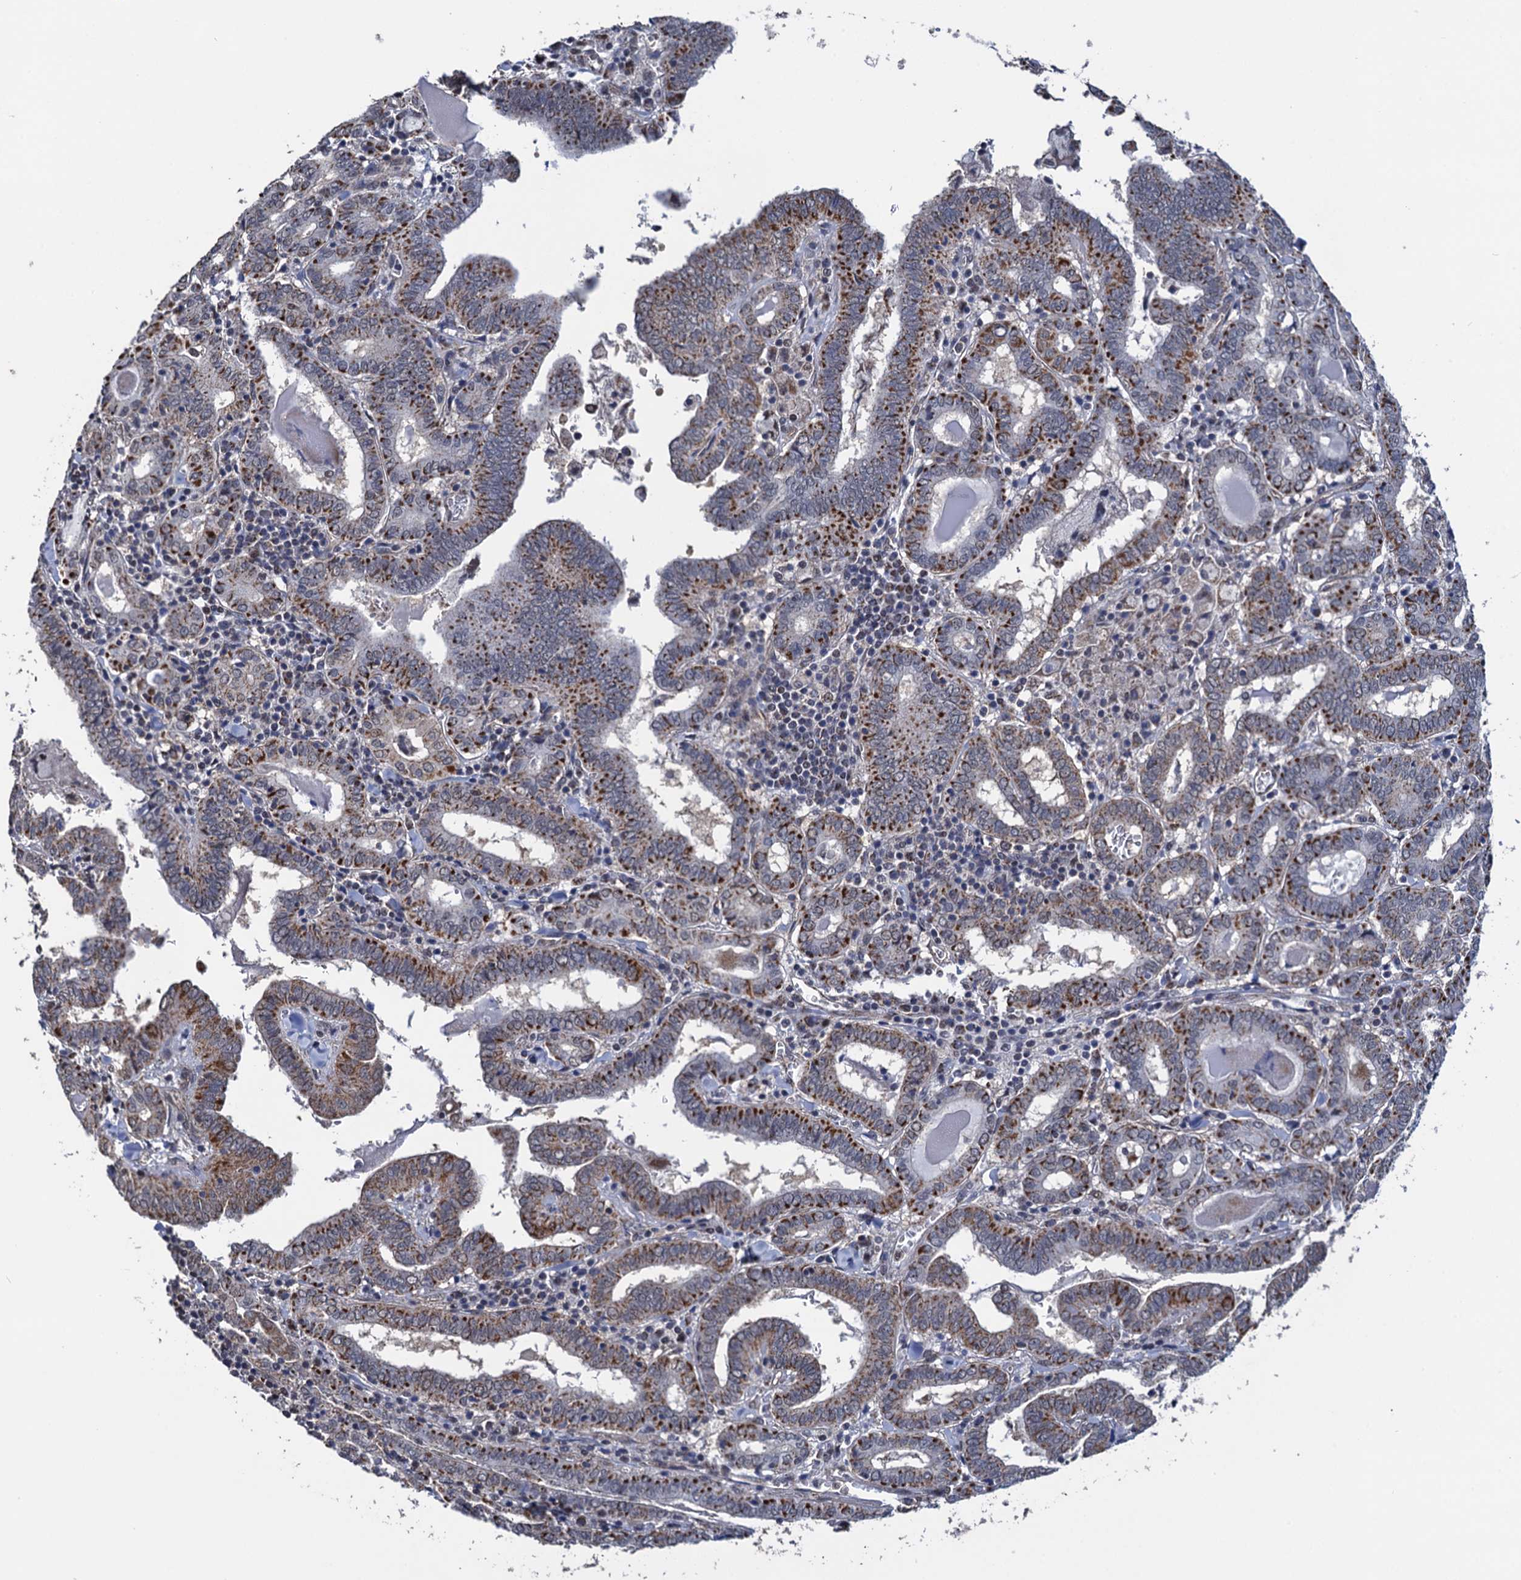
{"staining": {"intensity": "moderate", "quantity": ">75%", "location": "cytoplasmic/membranous"}, "tissue": "thyroid cancer", "cell_type": "Tumor cells", "image_type": "cancer", "snomed": [{"axis": "morphology", "description": "Papillary adenocarcinoma, NOS"}, {"axis": "topography", "description": "Thyroid gland"}], "caption": "Protein analysis of thyroid cancer tissue exhibits moderate cytoplasmic/membranous staining in about >75% of tumor cells.", "gene": "PTCD3", "patient": {"sex": "female", "age": 72}}